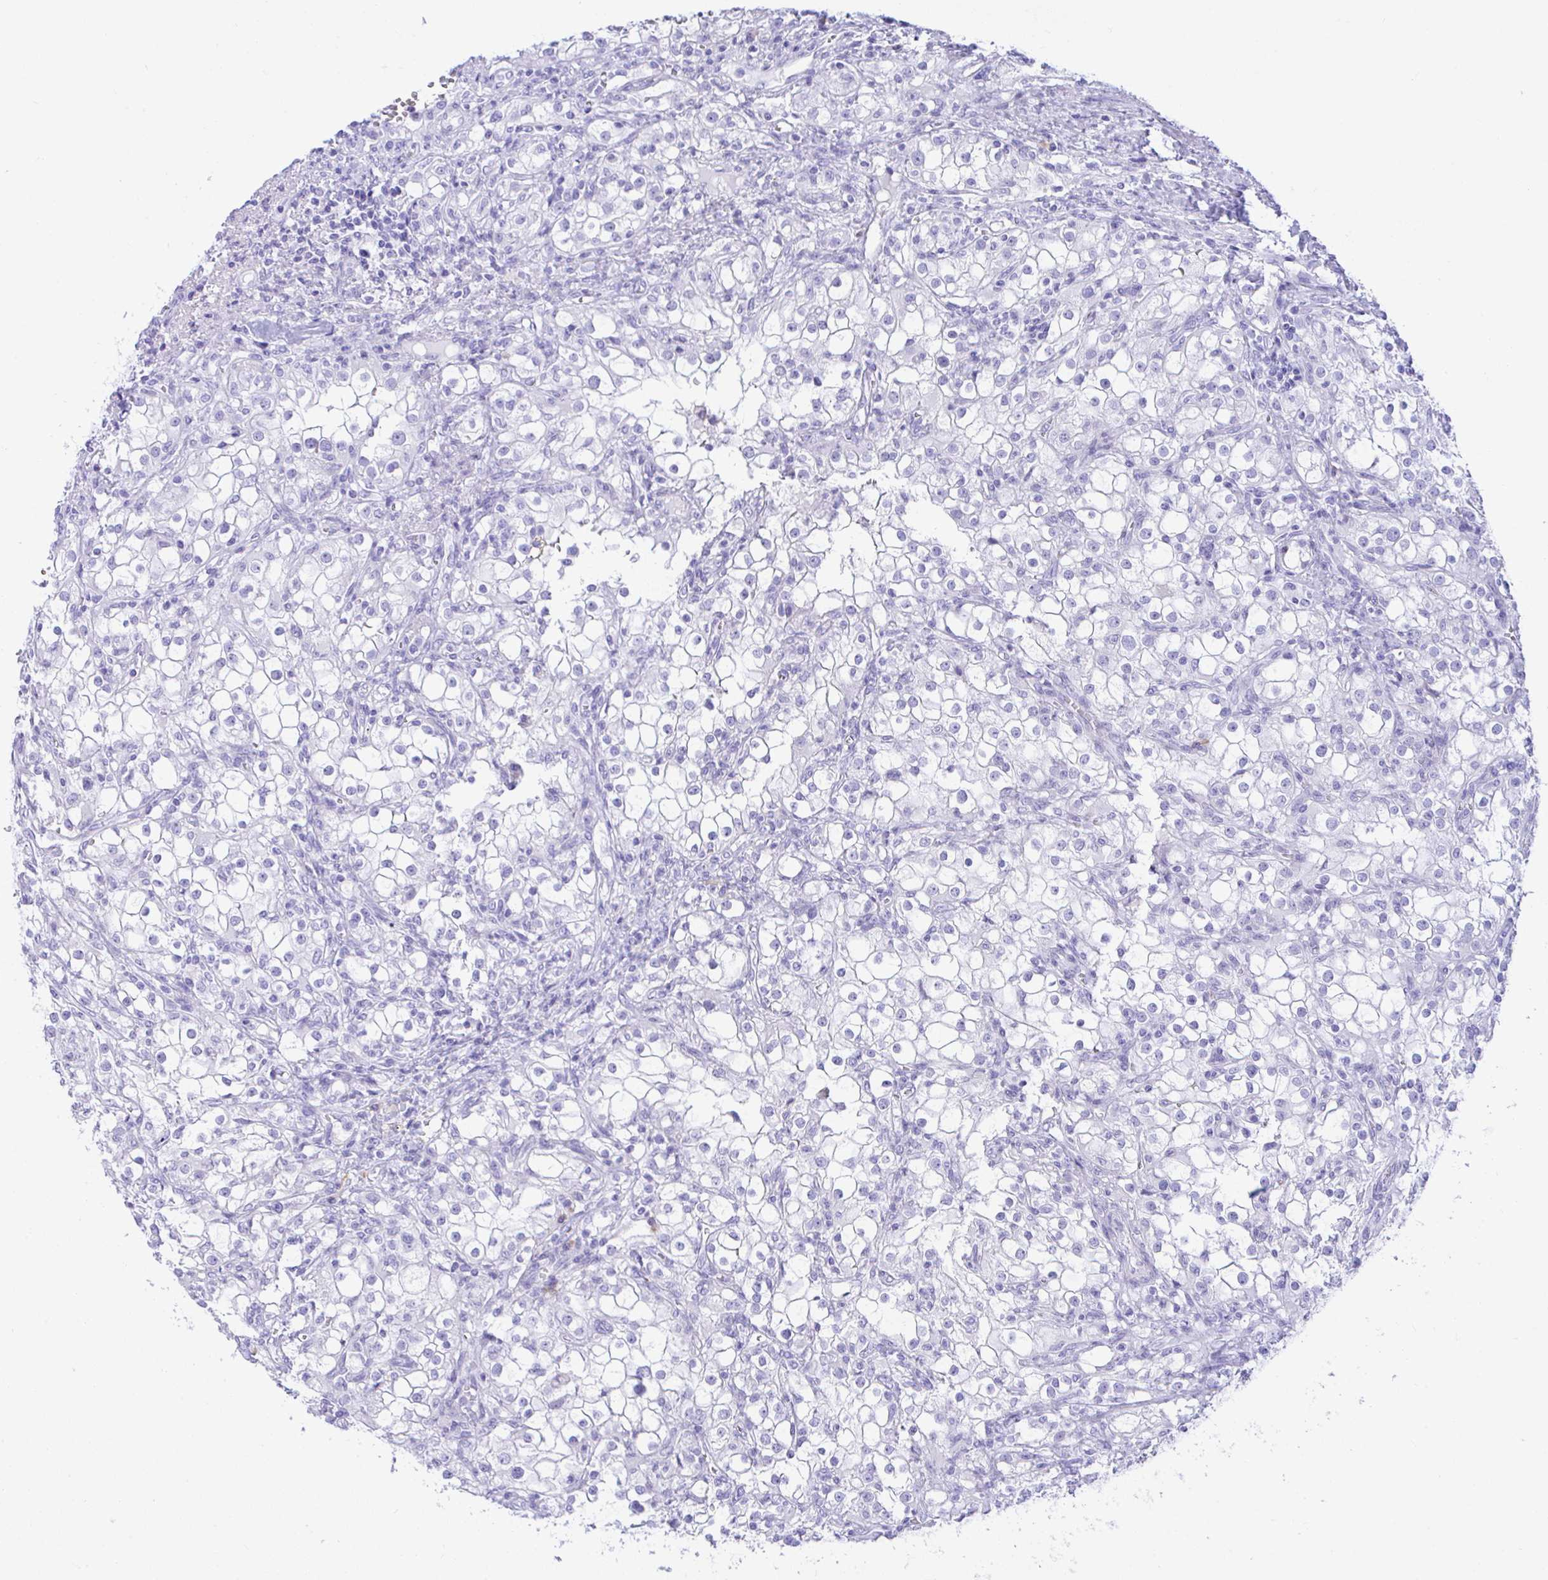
{"staining": {"intensity": "negative", "quantity": "none", "location": "none"}, "tissue": "renal cancer", "cell_type": "Tumor cells", "image_type": "cancer", "snomed": [{"axis": "morphology", "description": "Adenocarcinoma, NOS"}, {"axis": "topography", "description": "Kidney"}], "caption": "Tumor cells show no significant protein expression in renal adenocarcinoma. The staining was performed using DAB to visualize the protein expression in brown, while the nuclei were stained in blue with hematoxylin (Magnification: 20x).", "gene": "SEL1L2", "patient": {"sex": "female", "age": 74}}